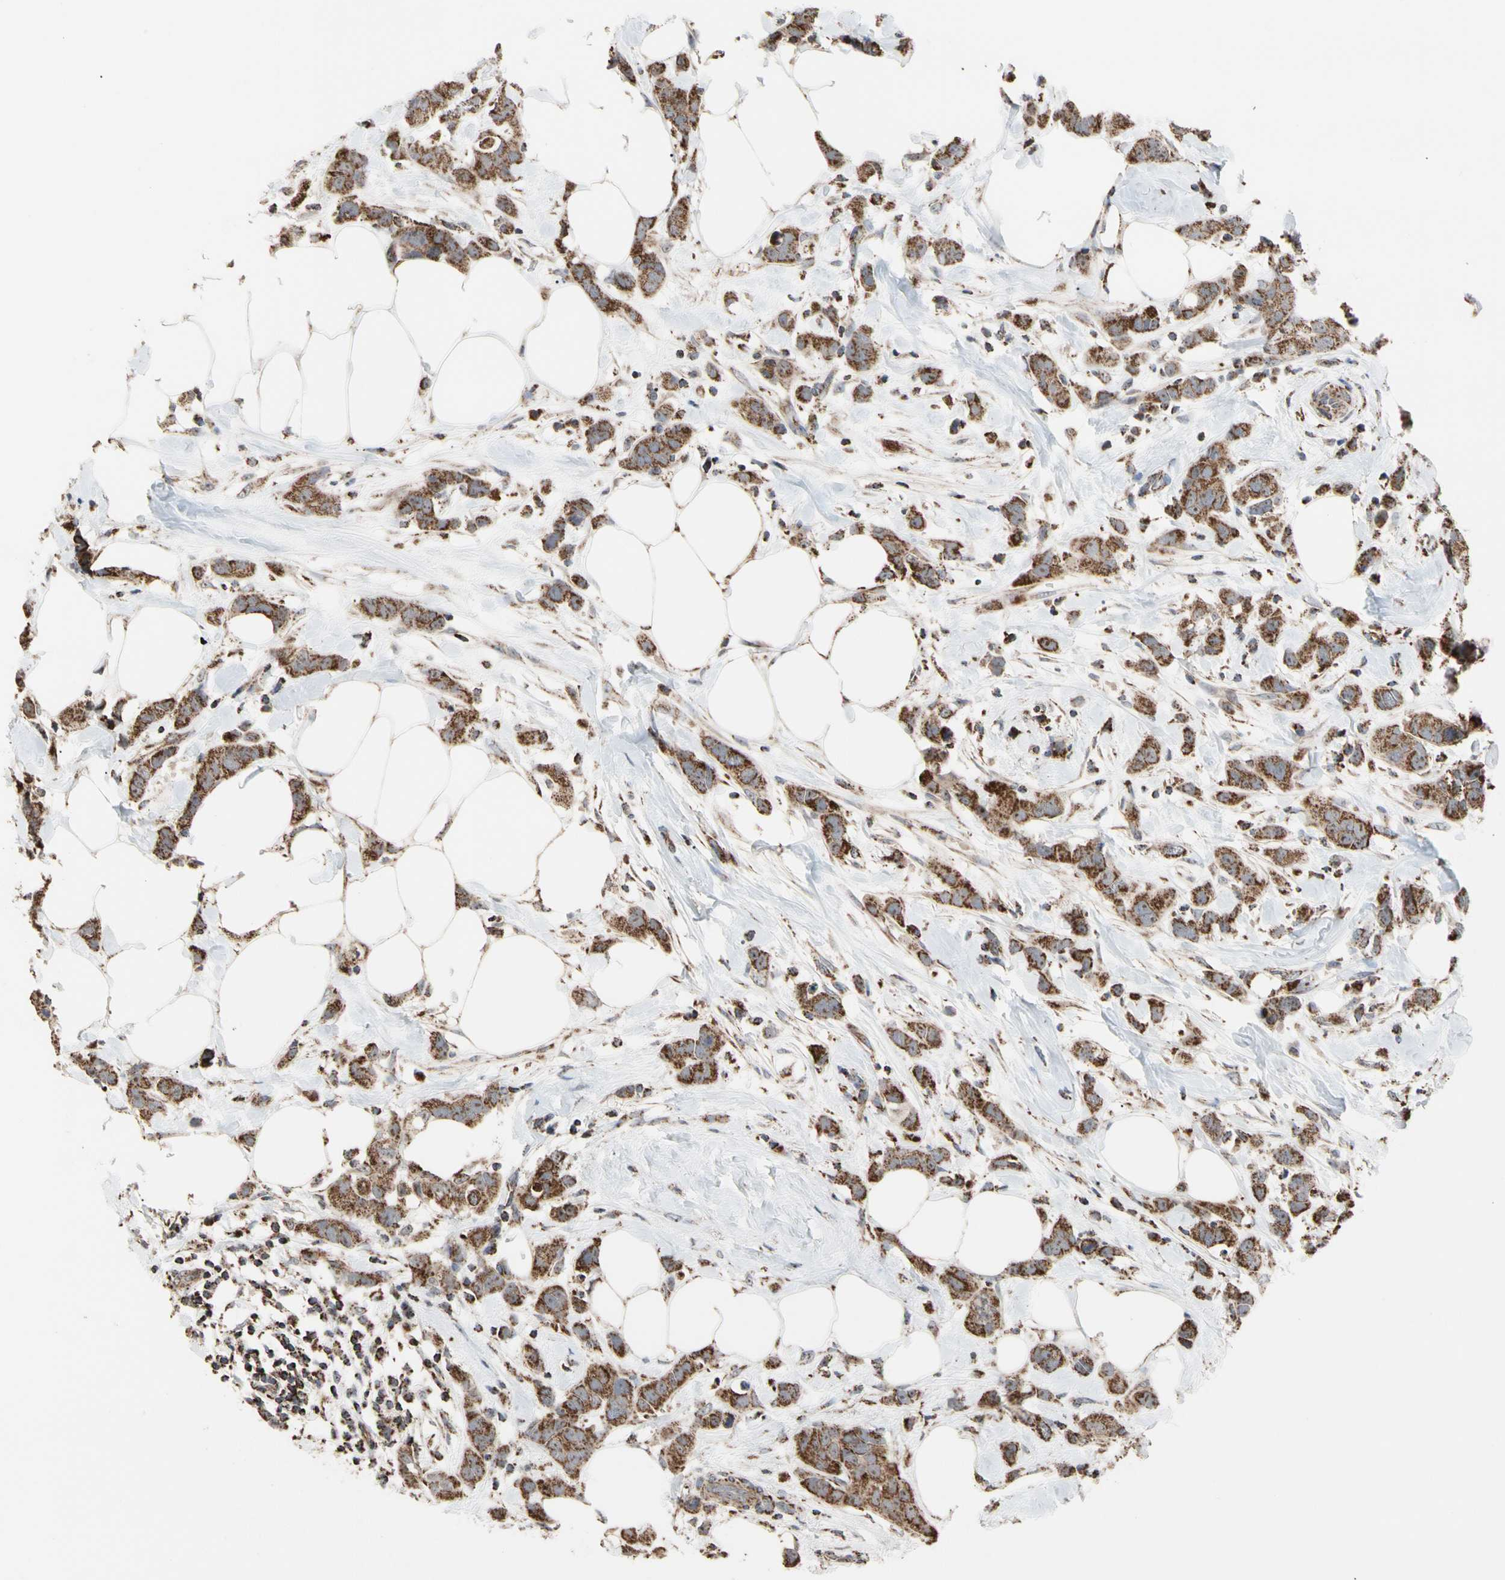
{"staining": {"intensity": "strong", "quantity": ">75%", "location": "cytoplasmic/membranous"}, "tissue": "breast cancer", "cell_type": "Tumor cells", "image_type": "cancer", "snomed": [{"axis": "morphology", "description": "Normal tissue, NOS"}, {"axis": "morphology", "description": "Duct carcinoma"}, {"axis": "topography", "description": "Breast"}], "caption": "Brown immunohistochemical staining in human breast intraductal carcinoma reveals strong cytoplasmic/membranous positivity in approximately >75% of tumor cells. (brown staining indicates protein expression, while blue staining denotes nuclei).", "gene": "FAM110B", "patient": {"sex": "female", "age": 50}}